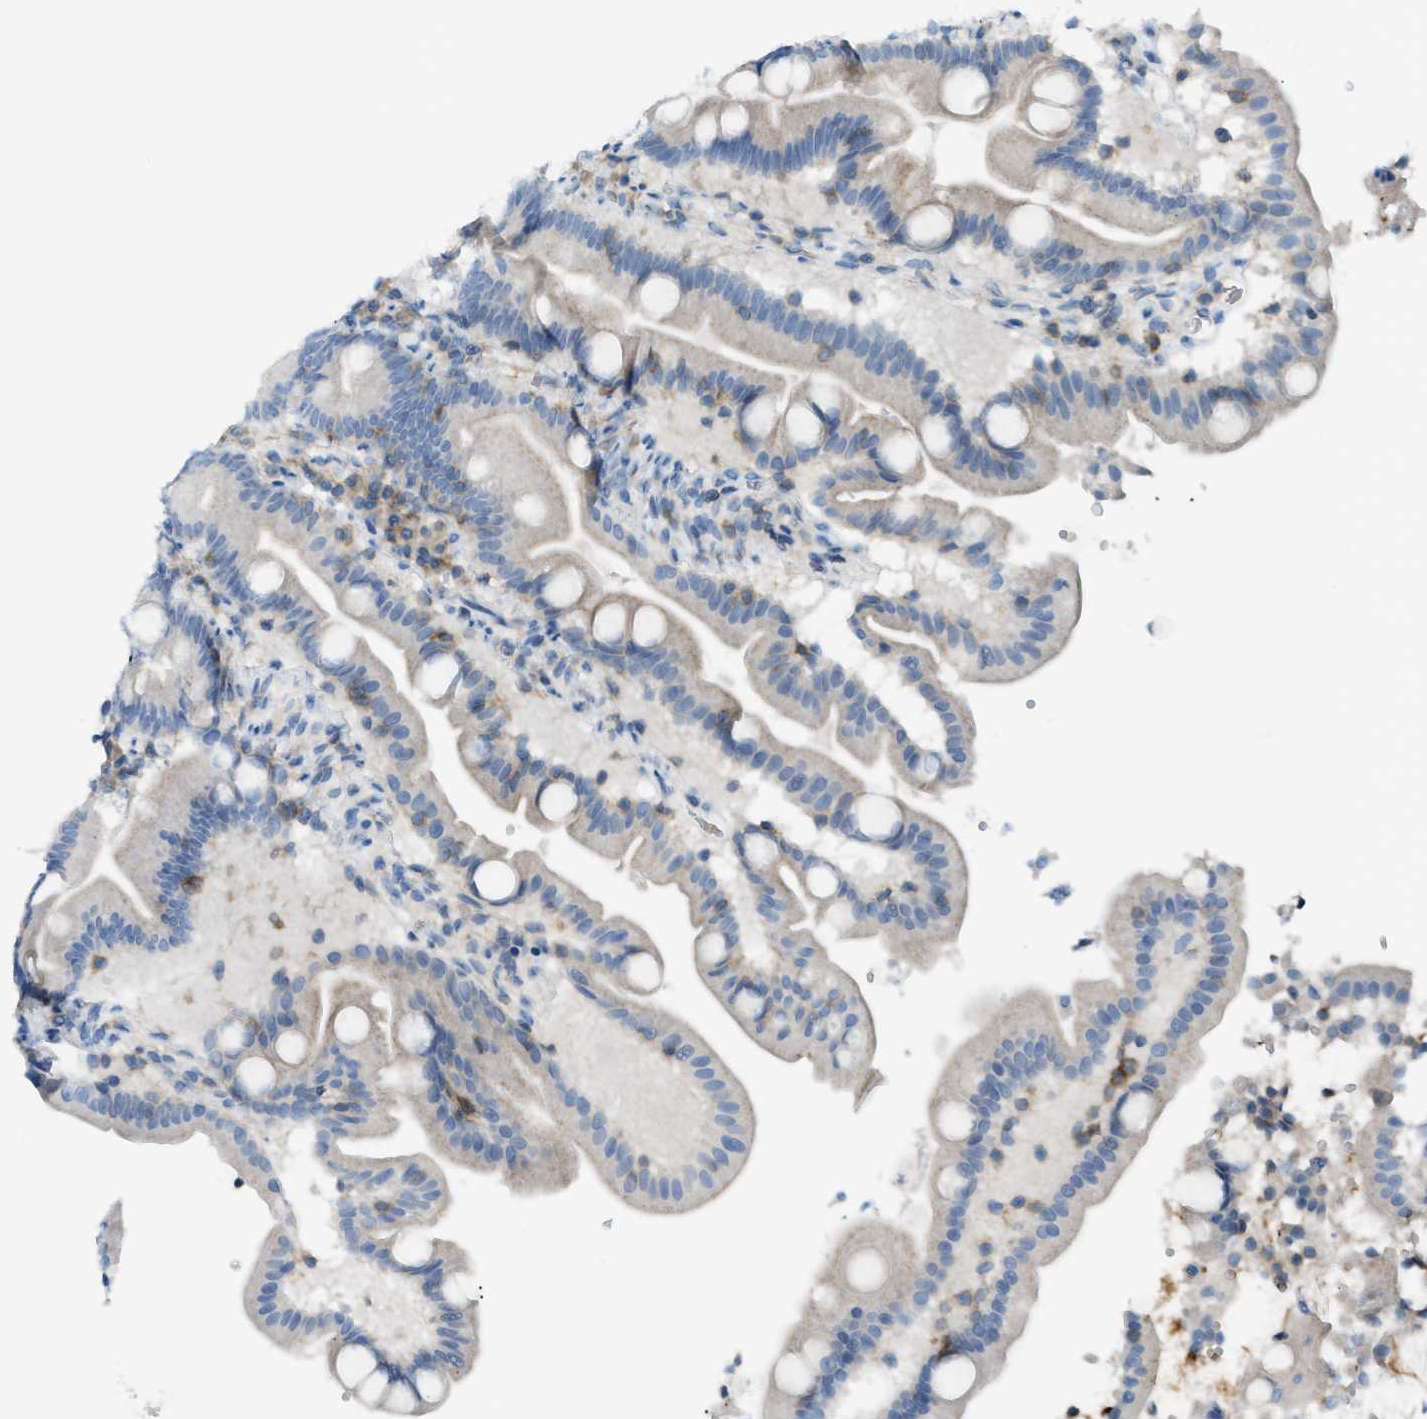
{"staining": {"intensity": "weak", "quantity": "25%-75%", "location": "cytoplasmic/membranous"}, "tissue": "duodenum", "cell_type": "Glandular cells", "image_type": "normal", "snomed": [{"axis": "morphology", "description": "Normal tissue, NOS"}, {"axis": "topography", "description": "Duodenum"}], "caption": "Brown immunohistochemical staining in normal human duodenum displays weak cytoplasmic/membranous expression in approximately 25%-75% of glandular cells. Ihc stains the protein of interest in brown and the nuclei are stained blue.", "gene": "GRK6", "patient": {"sex": "male", "age": 54}}